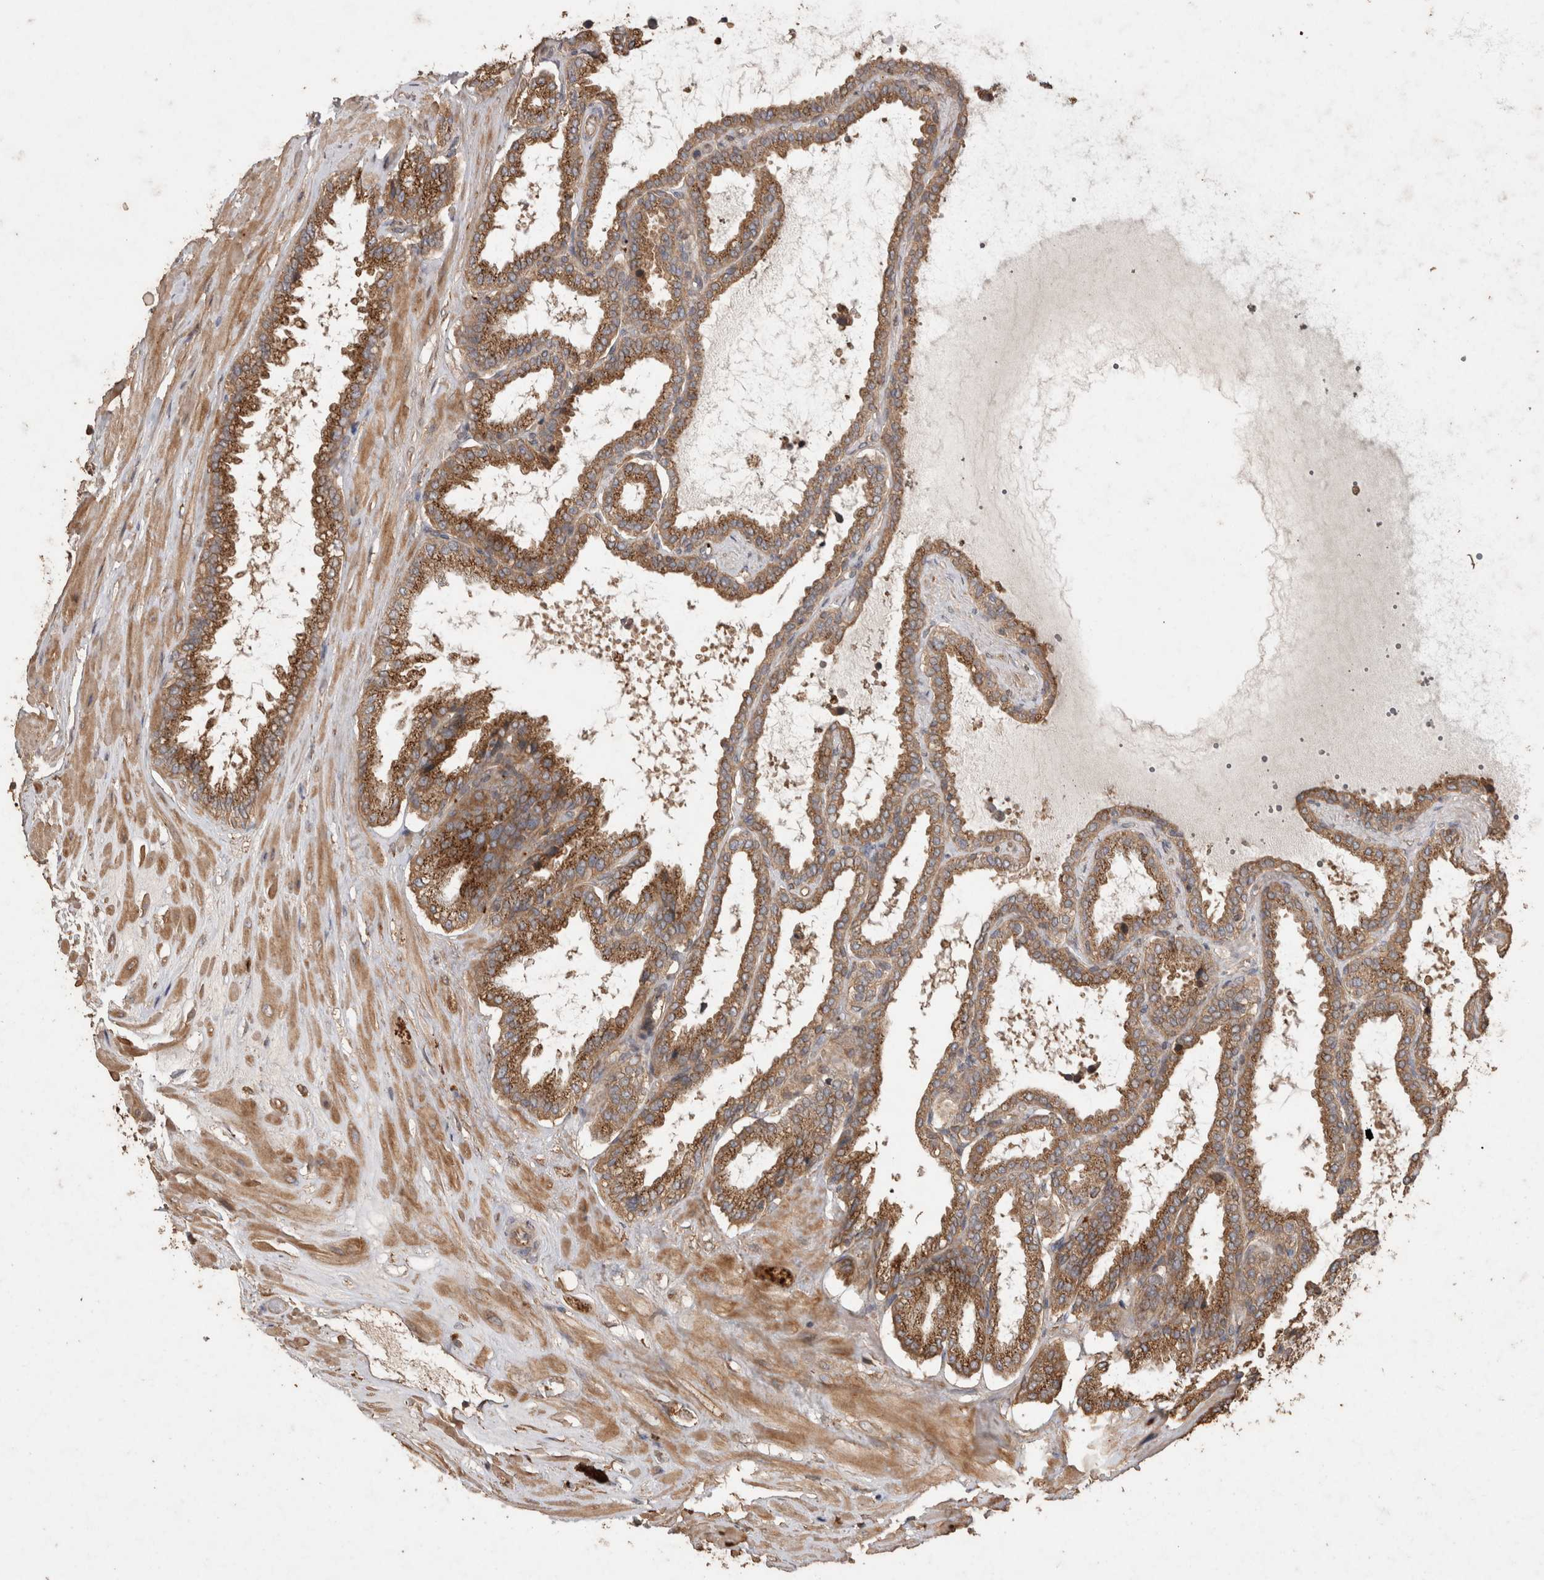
{"staining": {"intensity": "strong", "quantity": ">75%", "location": "cytoplasmic/membranous"}, "tissue": "seminal vesicle", "cell_type": "Glandular cells", "image_type": "normal", "snomed": [{"axis": "morphology", "description": "Normal tissue, NOS"}, {"axis": "topography", "description": "Seminal veicle"}], "caption": "Immunohistochemistry photomicrograph of normal seminal vesicle: human seminal vesicle stained using immunohistochemistry reveals high levels of strong protein expression localized specifically in the cytoplasmic/membranous of glandular cells, appearing as a cytoplasmic/membranous brown color.", "gene": "SNX31", "patient": {"sex": "male", "age": 46}}